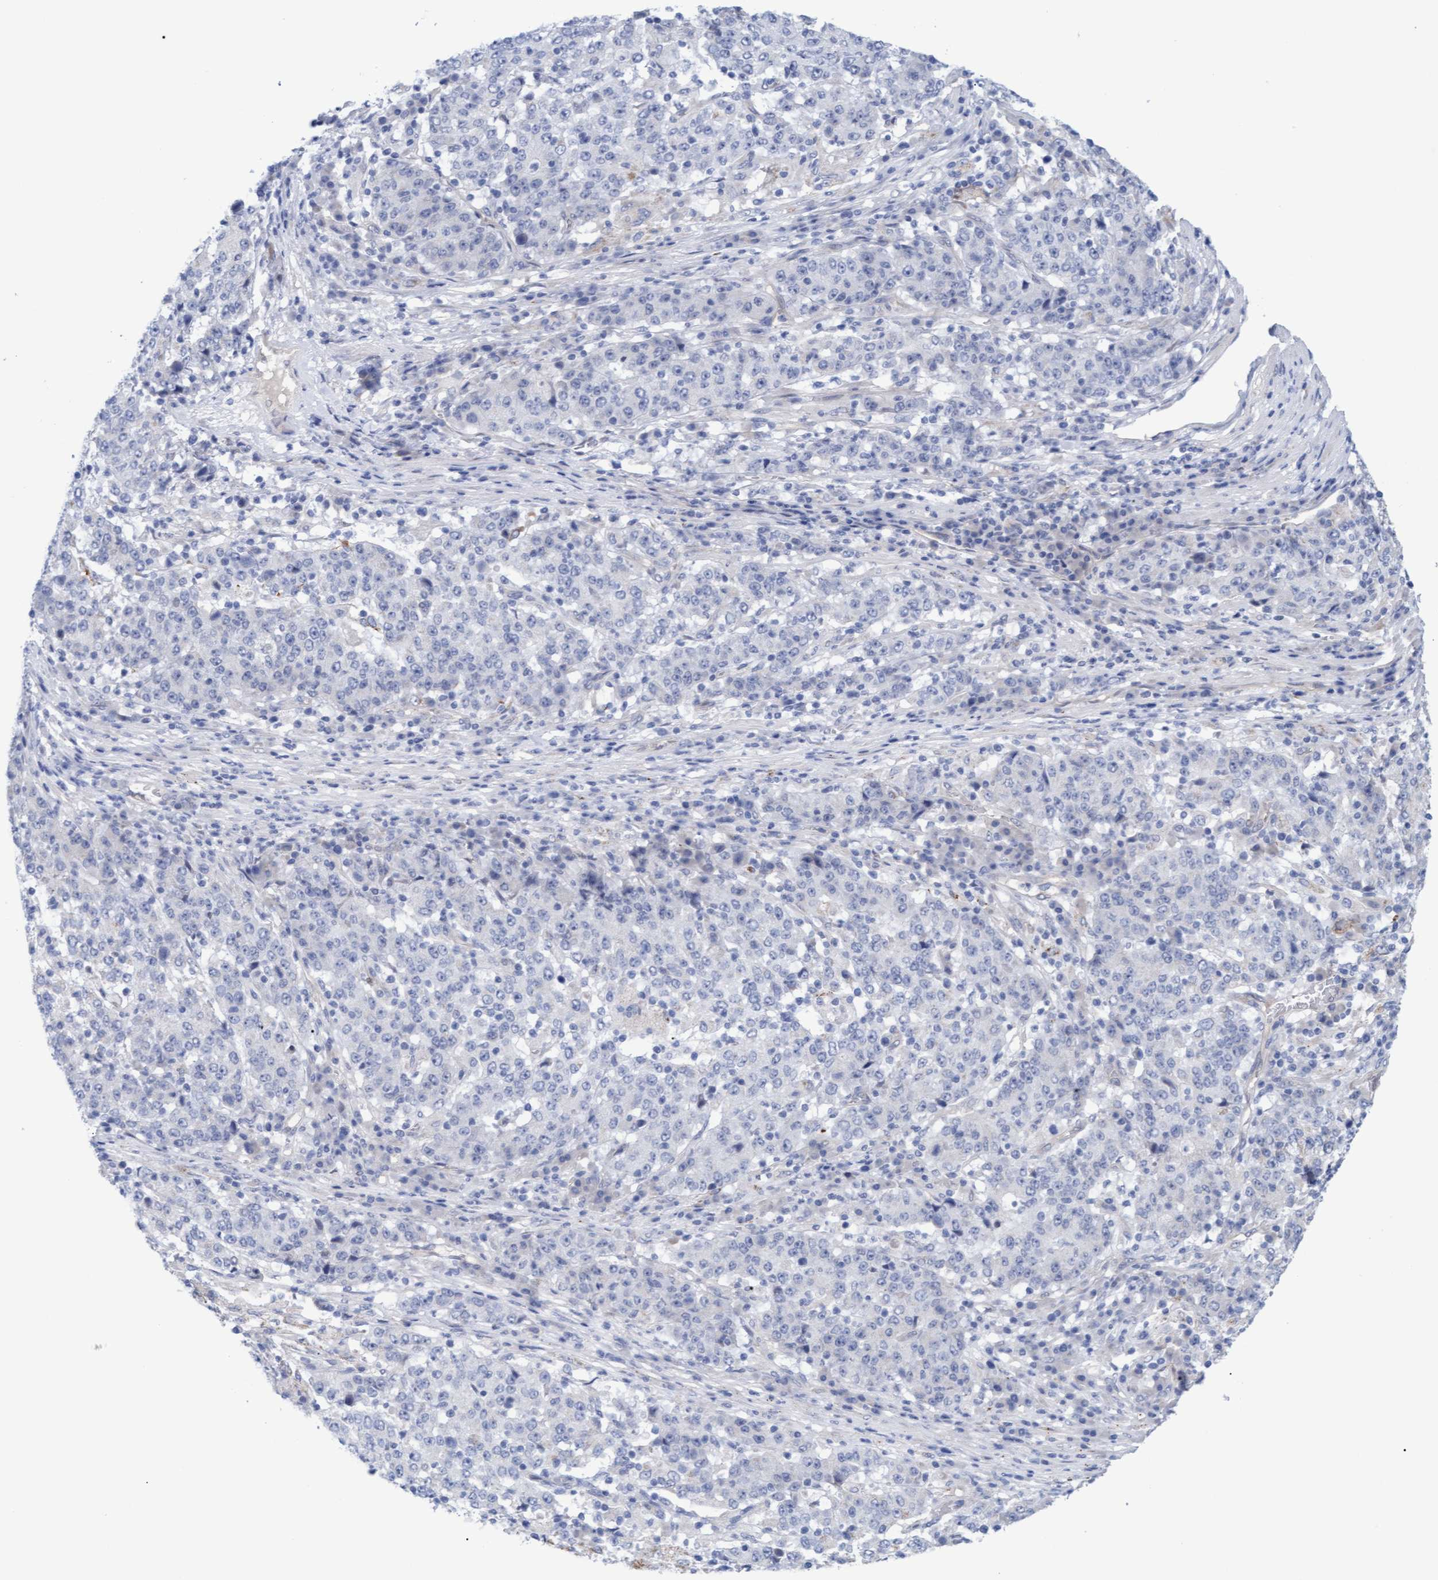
{"staining": {"intensity": "negative", "quantity": "none", "location": "none"}, "tissue": "stomach cancer", "cell_type": "Tumor cells", "image_type": "cancer", "snomed": [{"axis": "morphology", "description": "Adenocarcinoma, NOS"}, {"axis": "topography", "description": "Stomach"}], "caption": "Immunohistochemistry of human stomach cancer demonstrates no staining in tumor cells.", "gene": "STXBP1", "patient": {"sex": "male", "age": 59}}